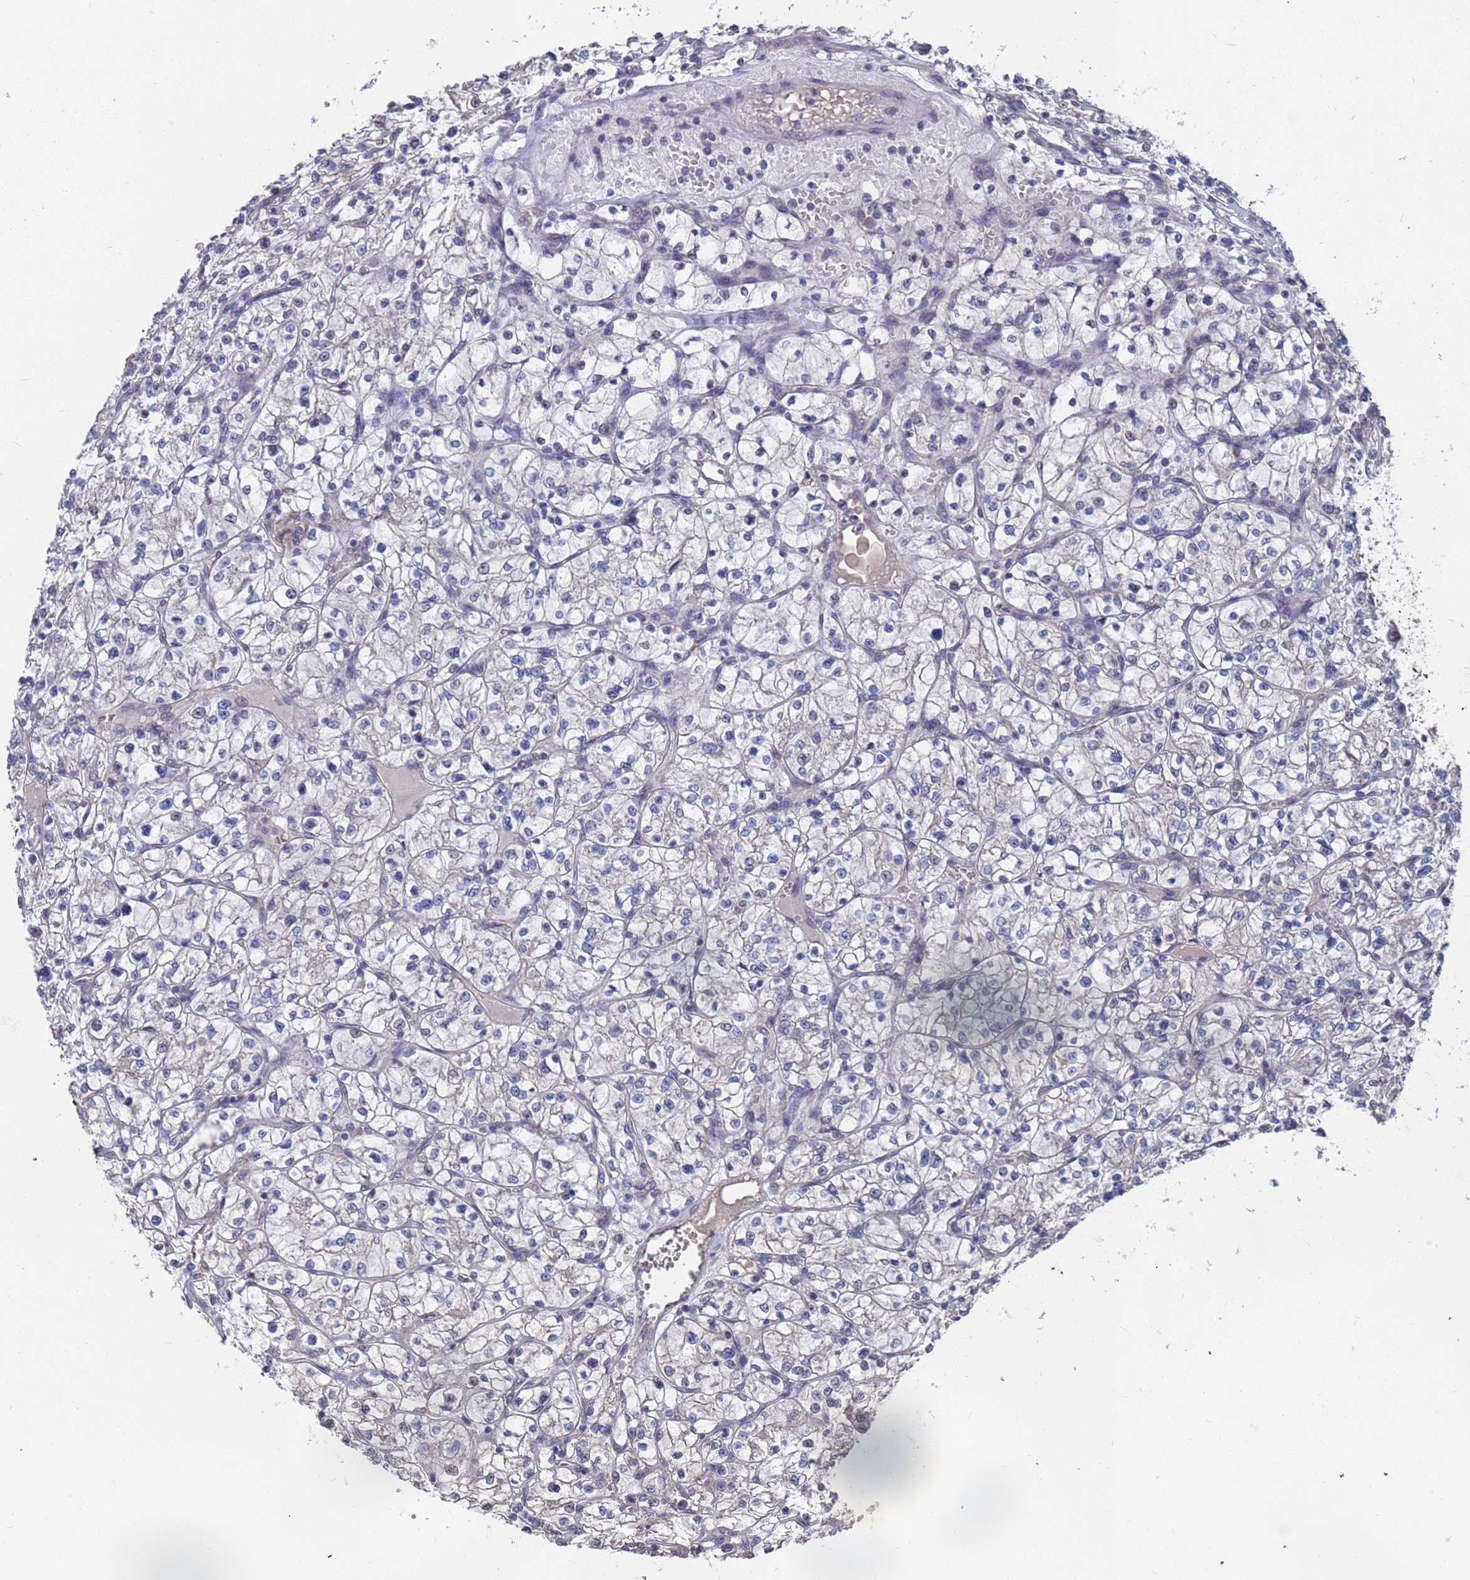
{"staining": {"intensity": "negative", "quantity": "none", "location": "none"}, "tissue": "renal cancer", "cell_type": "Tumor cells", "image_type": "cancer", "snomed": [{"axis": "morphology", "description": "Adenocarcinoma, NOS"}, {"axis": "topography", "description": "Kidney"}], "caption": "Immunohistochemical staining of human renal adenocarcinoma shows no significant expression in tumor cells. Brightfield microscopy of IHC stained with DAB (brown) and hematoxylin (blue), captured at high magnification.", "gene": "CFAP119", "patient": {"sex": "female", "age": 64}}